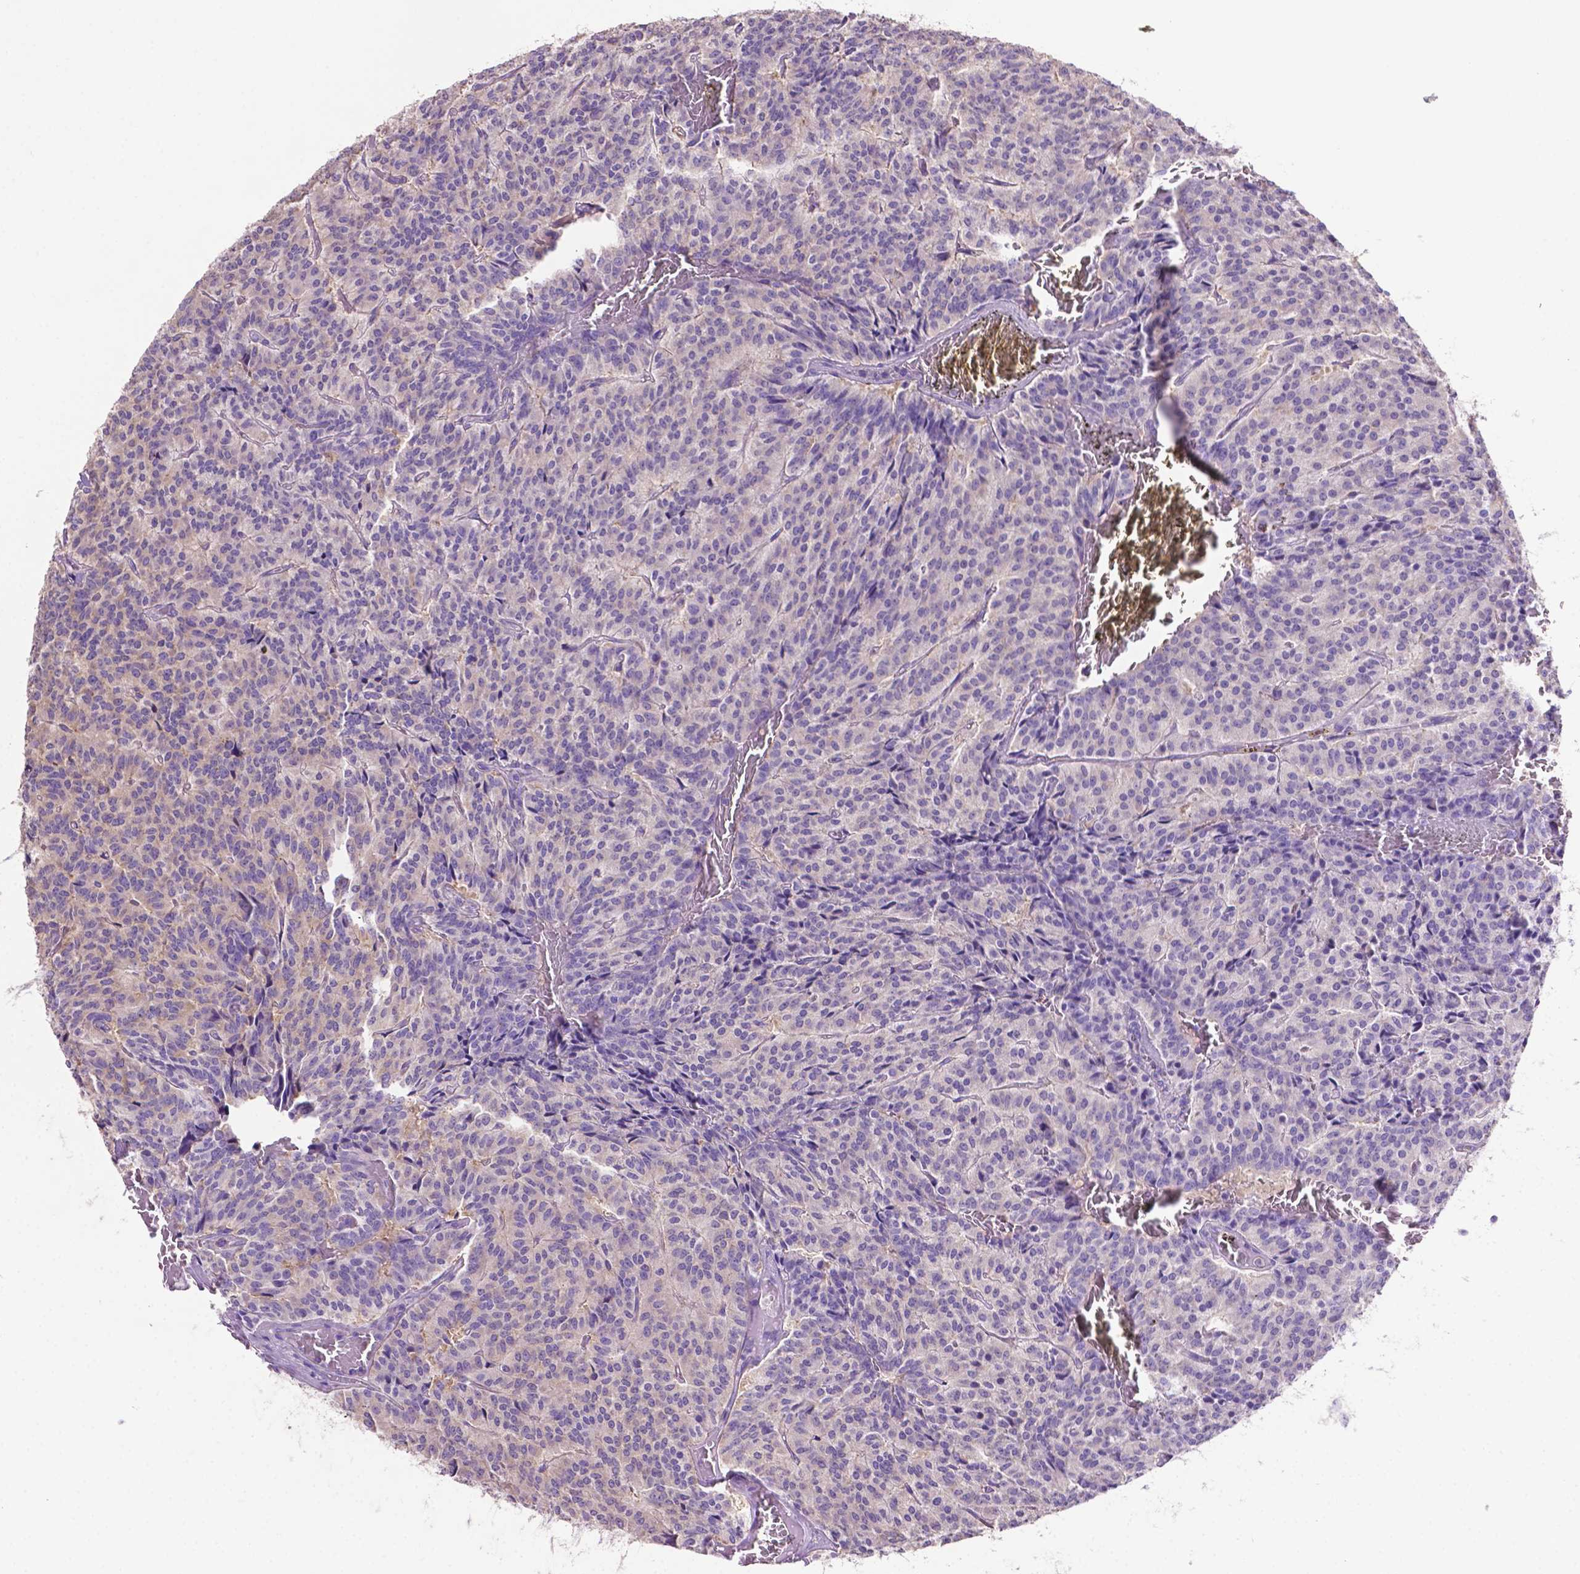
{"staining": {"intensity": "negative", "quantity": "none", "location": "none"}, "tissue": "carcinoid", "cell_type": "Tumor cells", "image_type": "cancer", "snomed": [{"axis": "morphology", "description": "Carcinoid, malignant, NOS"}, {"axis": "topography", "description": "Lung"}], "caption": "IHC photomicrograph of neoplastic tissue: carcinoid (malignant) stained with DAB (3,3'-diaminobenzidine) displays no significant protein positivity in tumor cells. (DAB (3,3'-diaminobenzidine) immunohistochemistry (IHC) visualized using brightfield microscopy, high magnification).", "gene": "PRPS2", "patient": {"sex": "male", "age": 70}}